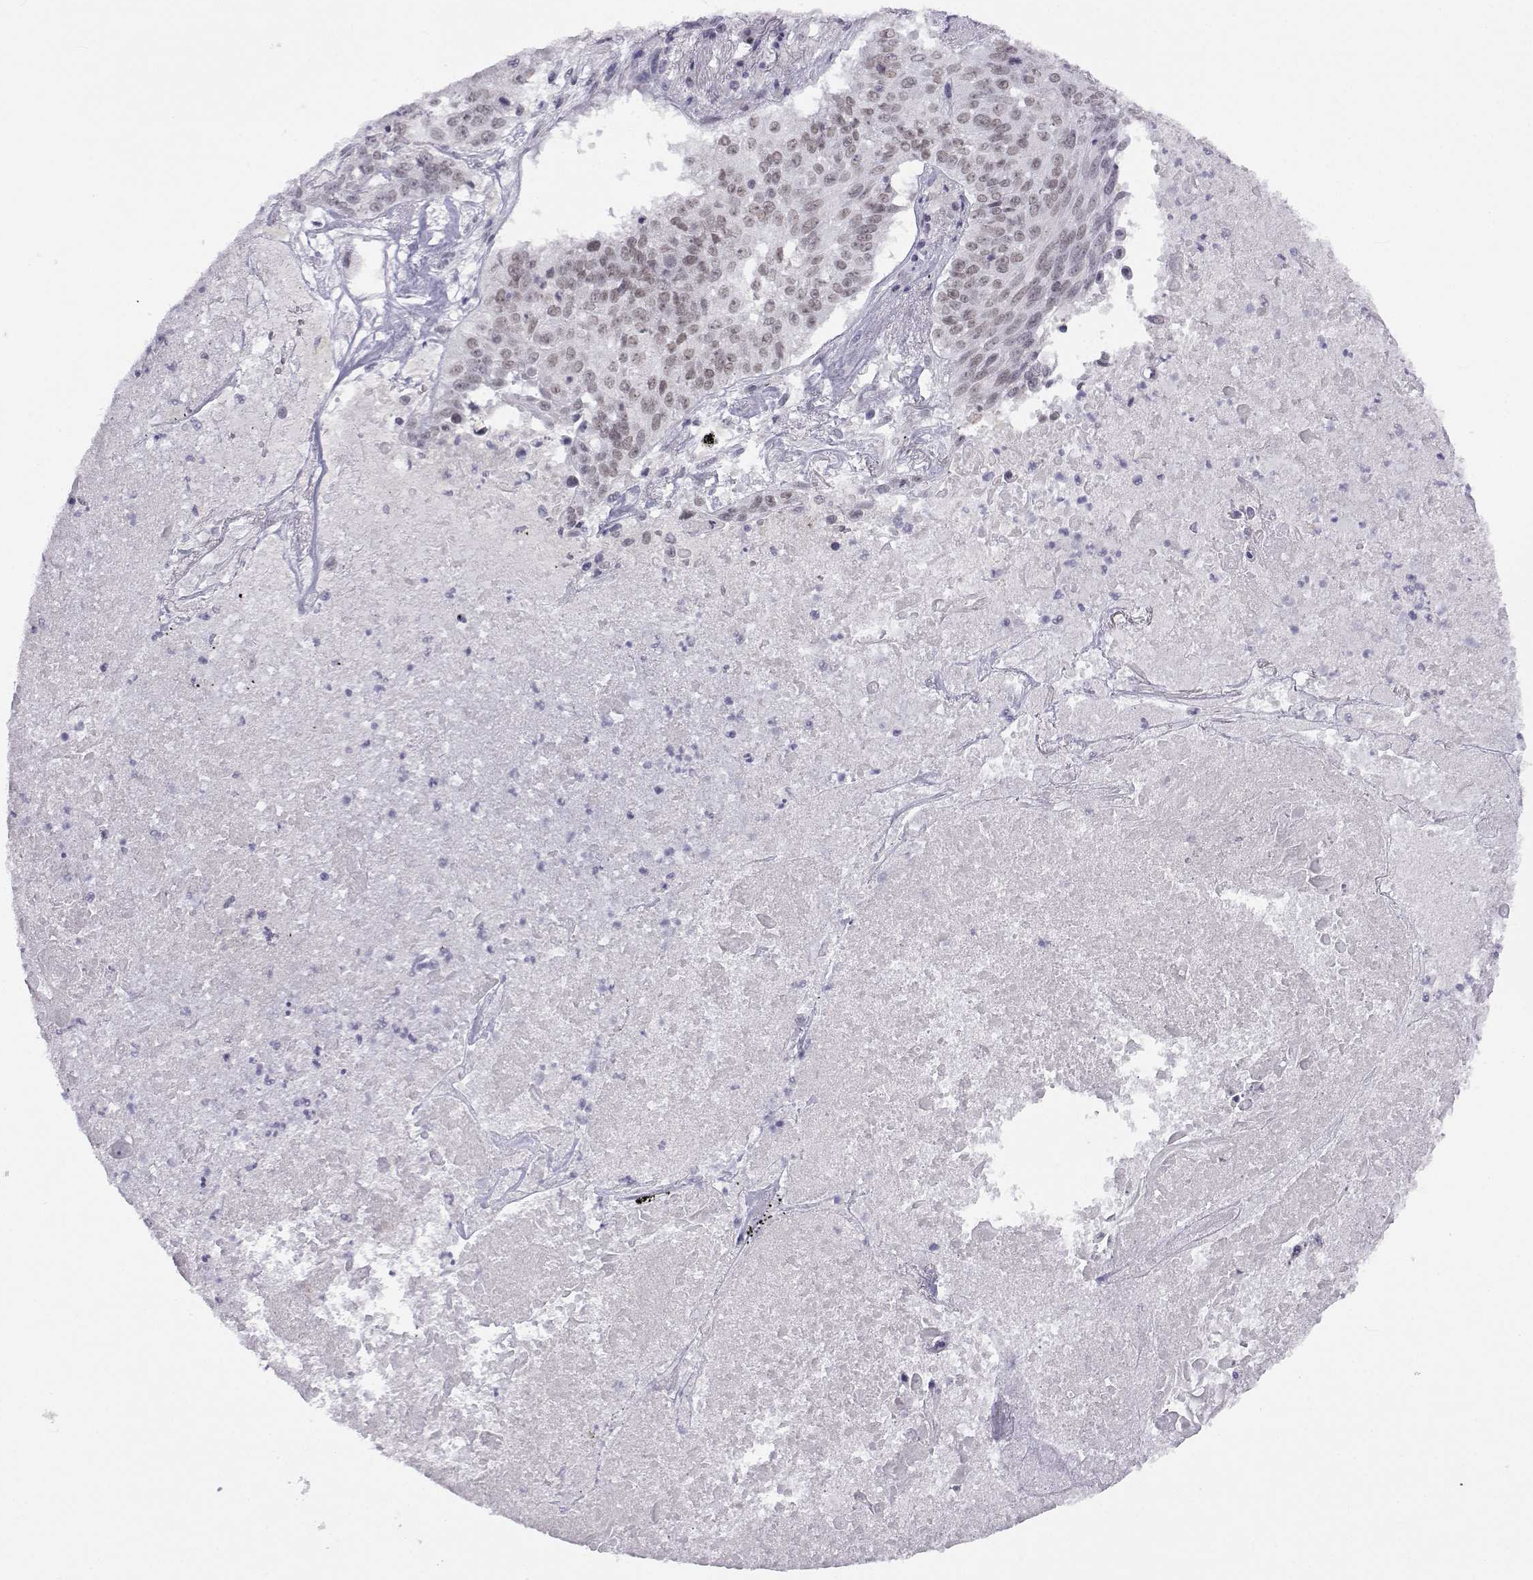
{"staining": {"intensity": "negative", "quantity": "none", "location": "none"}, "tissue": "lung cancer", "cell_type": "Tumor cells", "image_type": "cancer", "snomed": [{"axis": "morphology", "description": "Squamous cell carcinoma, NOS"}, {"axis": "topography", "description": "Lung"}], "caption": "DAB (3,3'-diaminobenzidine) immunohistochemical staining of lung squamous cell carcinoma shows no significant positivity in tumor cells.", "gene": "MED26", "patient": {"sex": "male", "age": 64}}